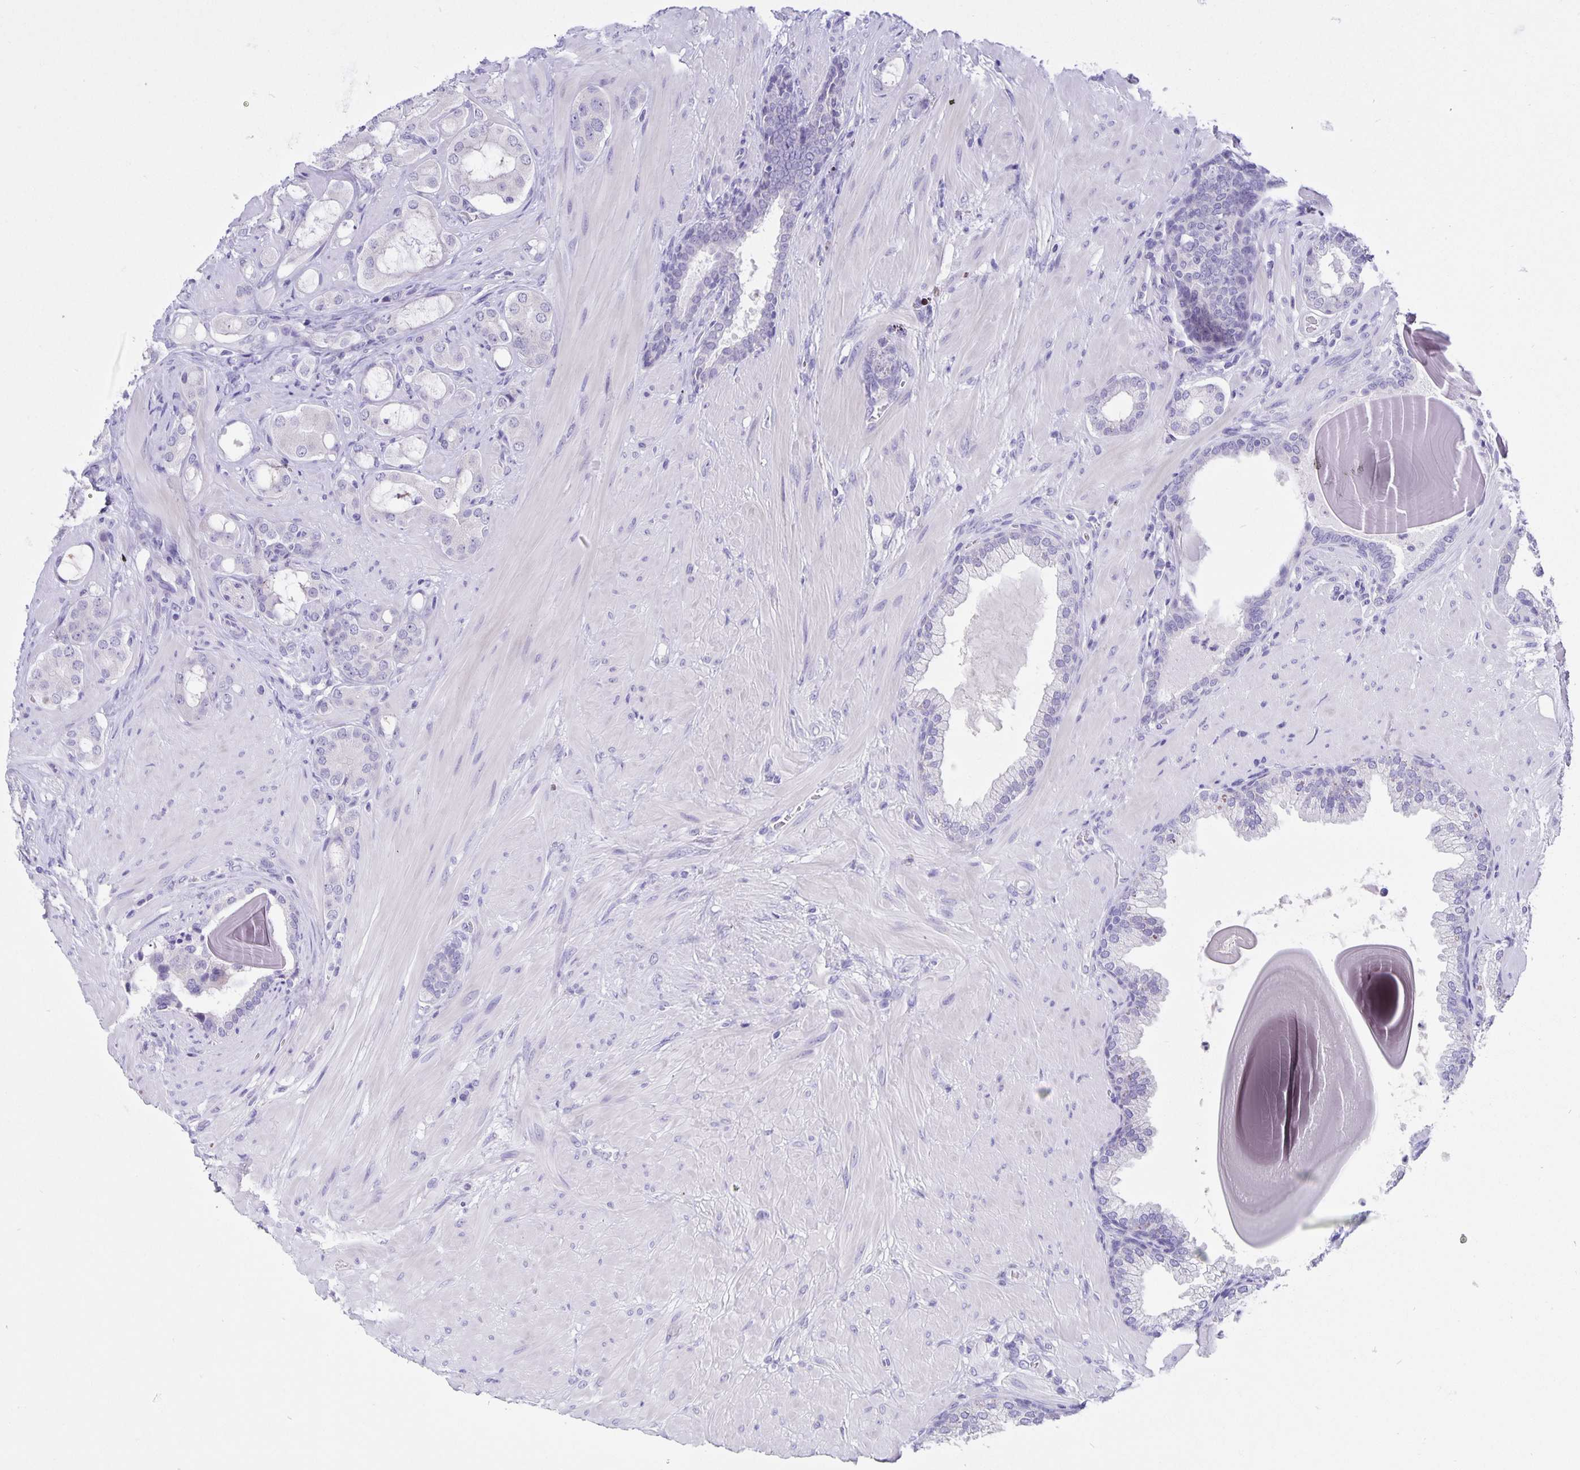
{"staining": {"intensity": "negative", "quantity": "none", "location": "none"}, "tissue": "prostate cancer", "cell_type": "Tumor cells", "image_type": "cancer", "snomed": [{"axis": "morphology", "description": "Adenocarcinoma, Low grade"}, {"axis": "topography", "description": "Prostate"}], "caption": "DAB immunohistochemical staining of prostate cancer shows no significant staining in tumor cells. The staining is performed using DAB brown chromogen with nuclei counter-stained in using hematoxylin.", "gene": "ERMN", "patient": {"sex": "male", "age": 57}}